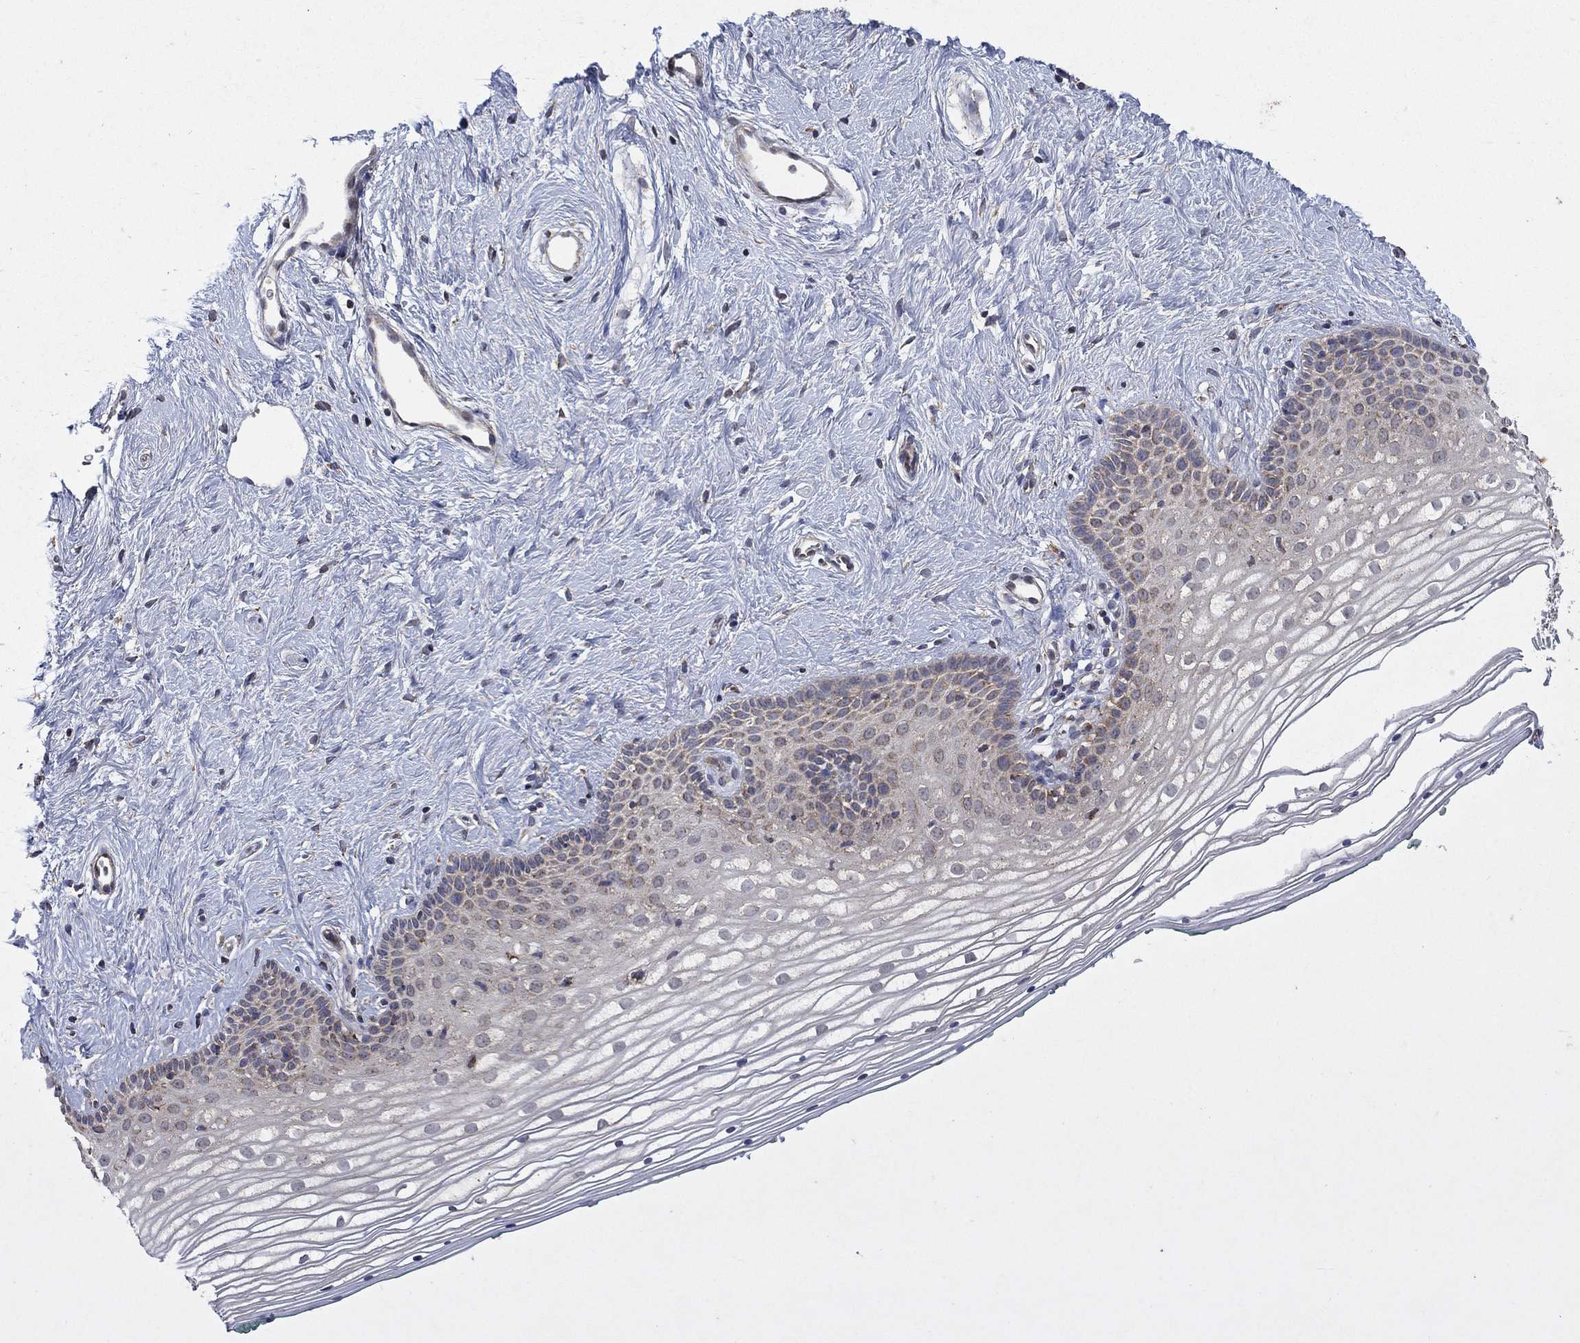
{"staining": {"intensity": "weak", "quantity": "25%-75%", "location": "cytoplasmic/membranous"}, "tissue": "vagina", "cell_type": "Squamous epithelial cells", "image_type": "normal", "snomed": [{"axis": "morphology", "description": "Normal tissue, NOS"}, {"axis": "topography", "description": "Vagina"}], "caption": "The immunohistochemical stain shows weak cytoplasmic/membranous expression in squamous epithelial cells of benign vagina. Immunohistochemistry (ihc) stains the protein in brown and the nuclei are stained blue.", "gene": "DPH1", "patient": {"sex": "female", "age": 36}}